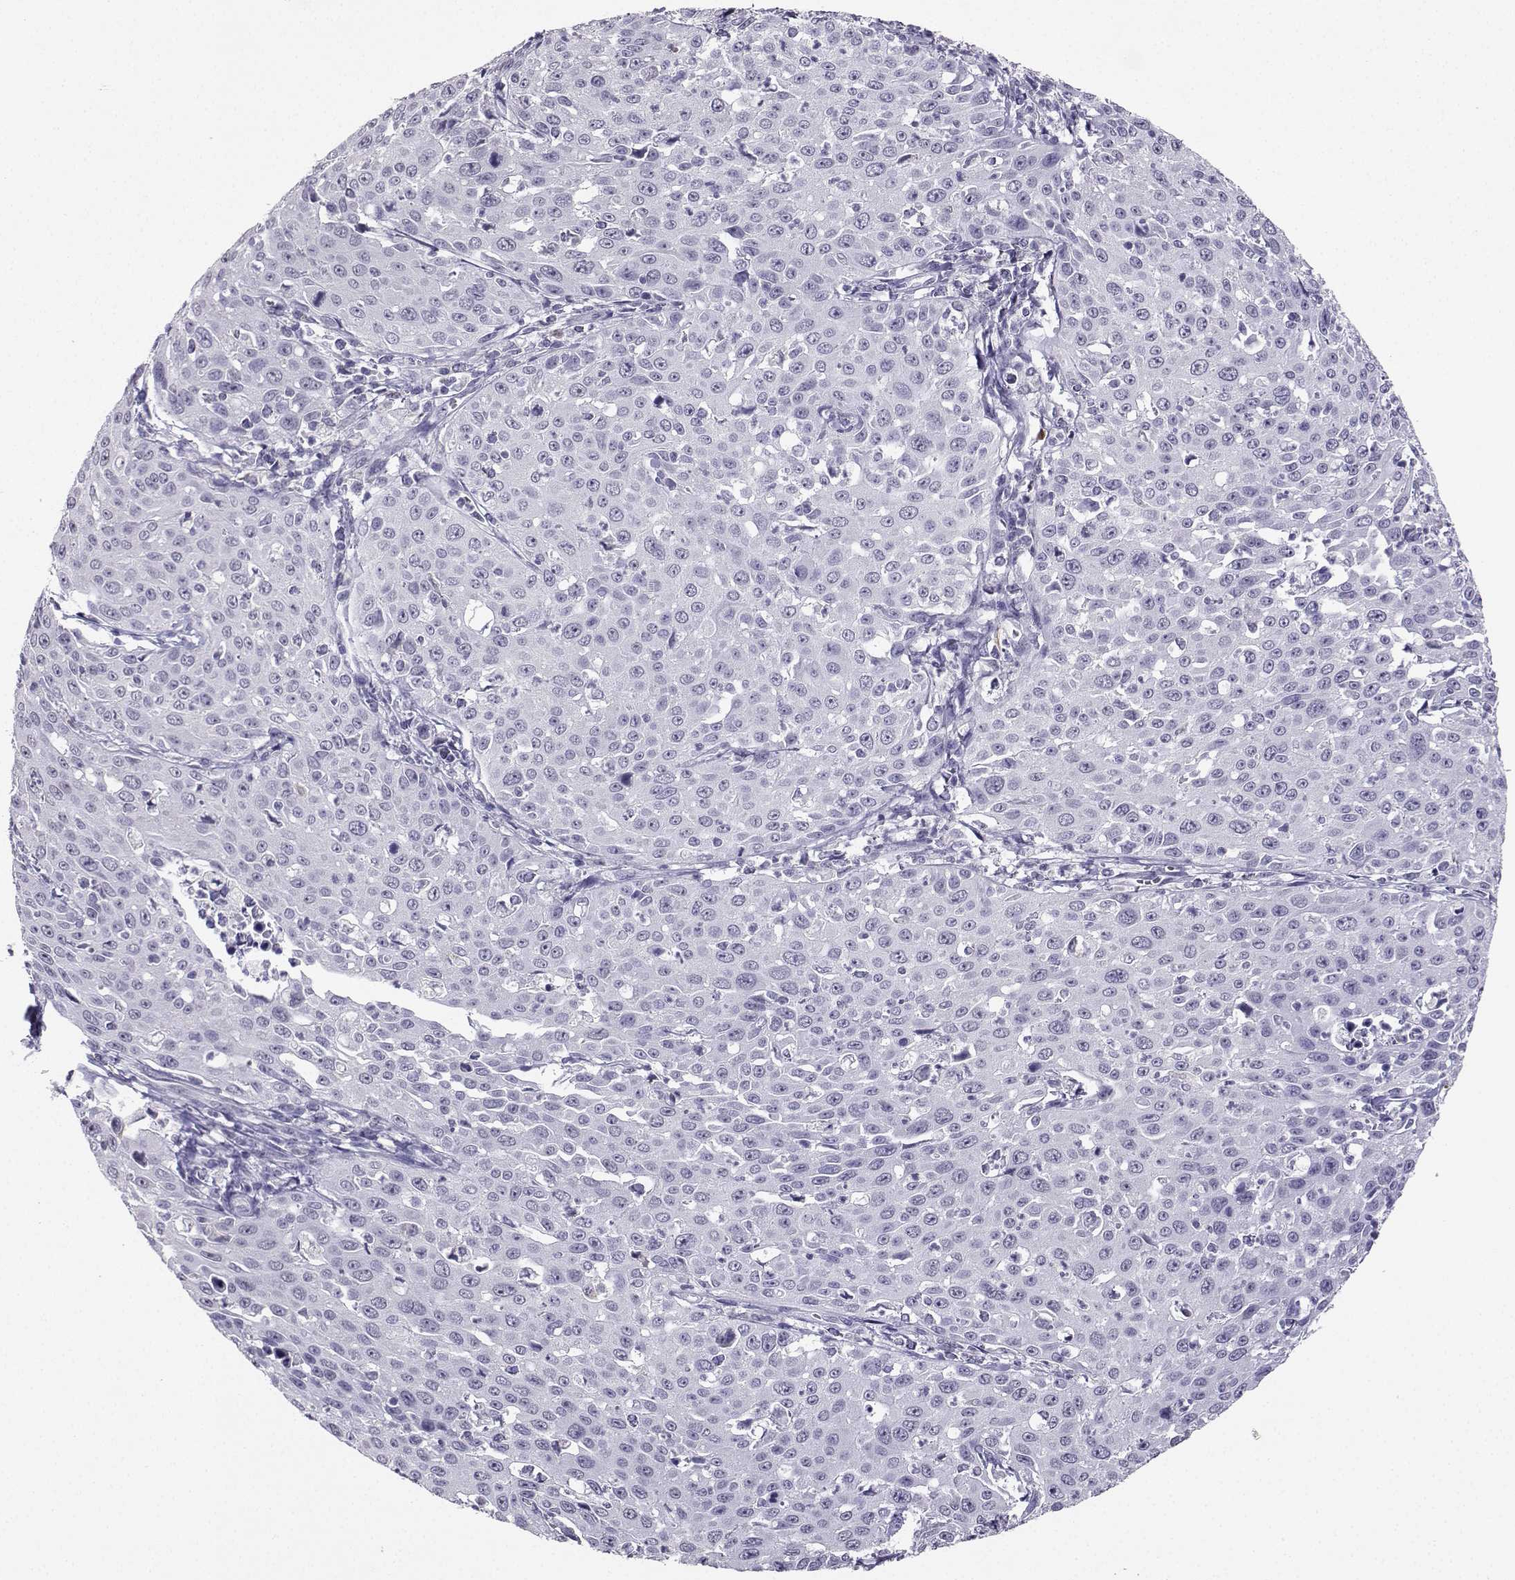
{"staining": {"intensity": "negative", "quantity": "none", "location": "none"}, "tissue": "cervical cancer", "cell_type": "Tumor cells", "image_type": "cancer", "snomed": [{"axis": "morphology", "description": "Squamous cell carcinoma, NOS"}, {"axis": "topography", "description": "Cervix"}], "caption": "Histopathology image shows no protein expression in tumor cells of cervical cancer (squamous cell carcinoma) tissue. (Stains: DAB immunohistochemistry with hematoxylin counter stain, Microscopy: brightfield microscopy at high magnification).", "gene": "TBR1", "patient": {"sex": "female", "age": 26}}